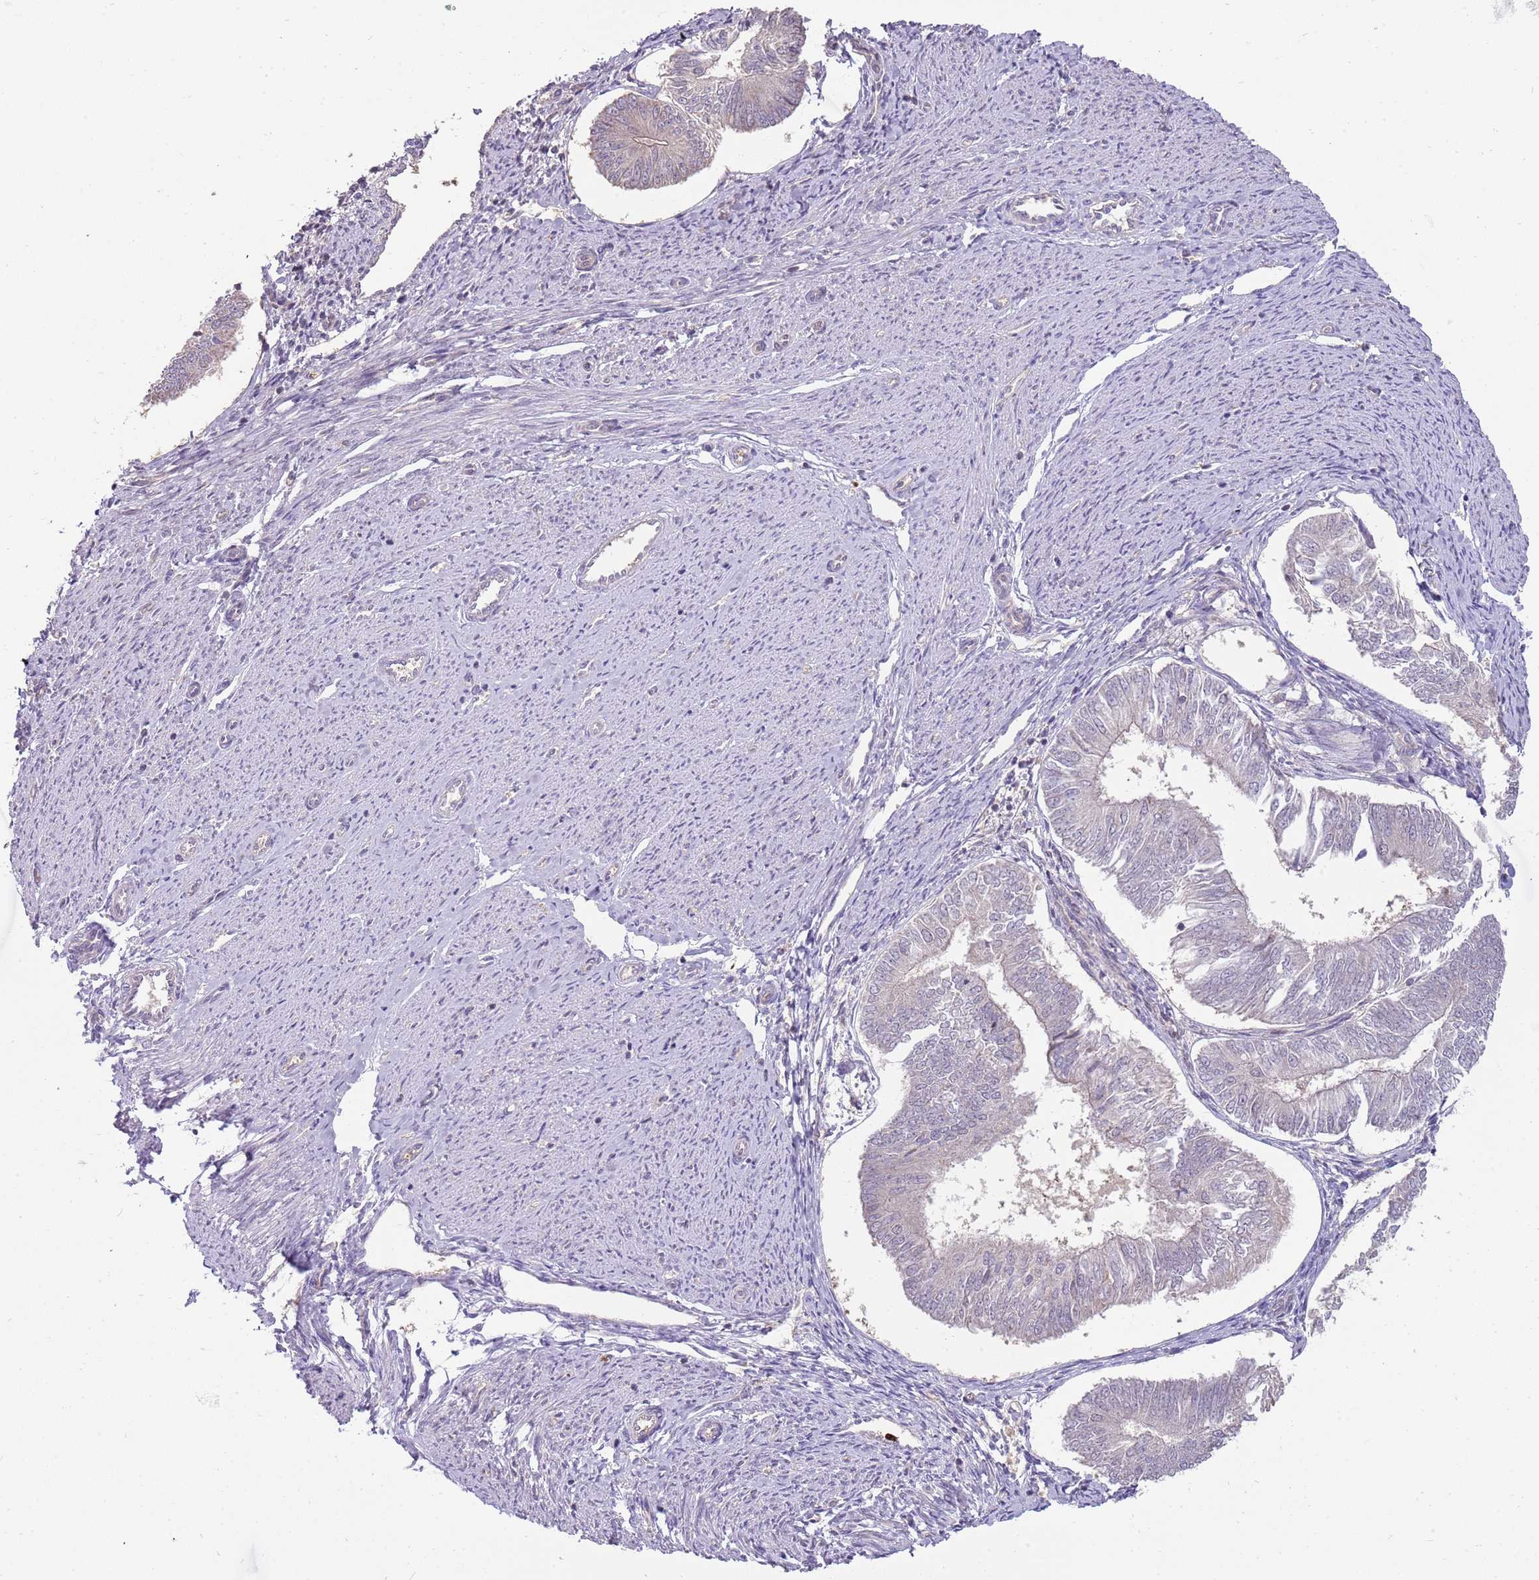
{"staining": {"intensity": "negative", "quantity": "none", "location": "none"}, "tissue": "endometrial cancer", "cell_type": "Tumor cells", "image_type": "cancer", "snomed": [{"axis": "morphology", "description": "Adenocarcinoma, NOS"}, {"axis": "topography", "description": "Endometrium"}], "caption": "High magnification brightfield microscopy of endometrial cancer stained with DAB (3,3'-diaminobenzidine) (brown) and counterstained with hematoxylin (blue): tumor cells show no significant expression.", "gene": "NBPF6", "patient": {"sex": "female", "age": 58}}